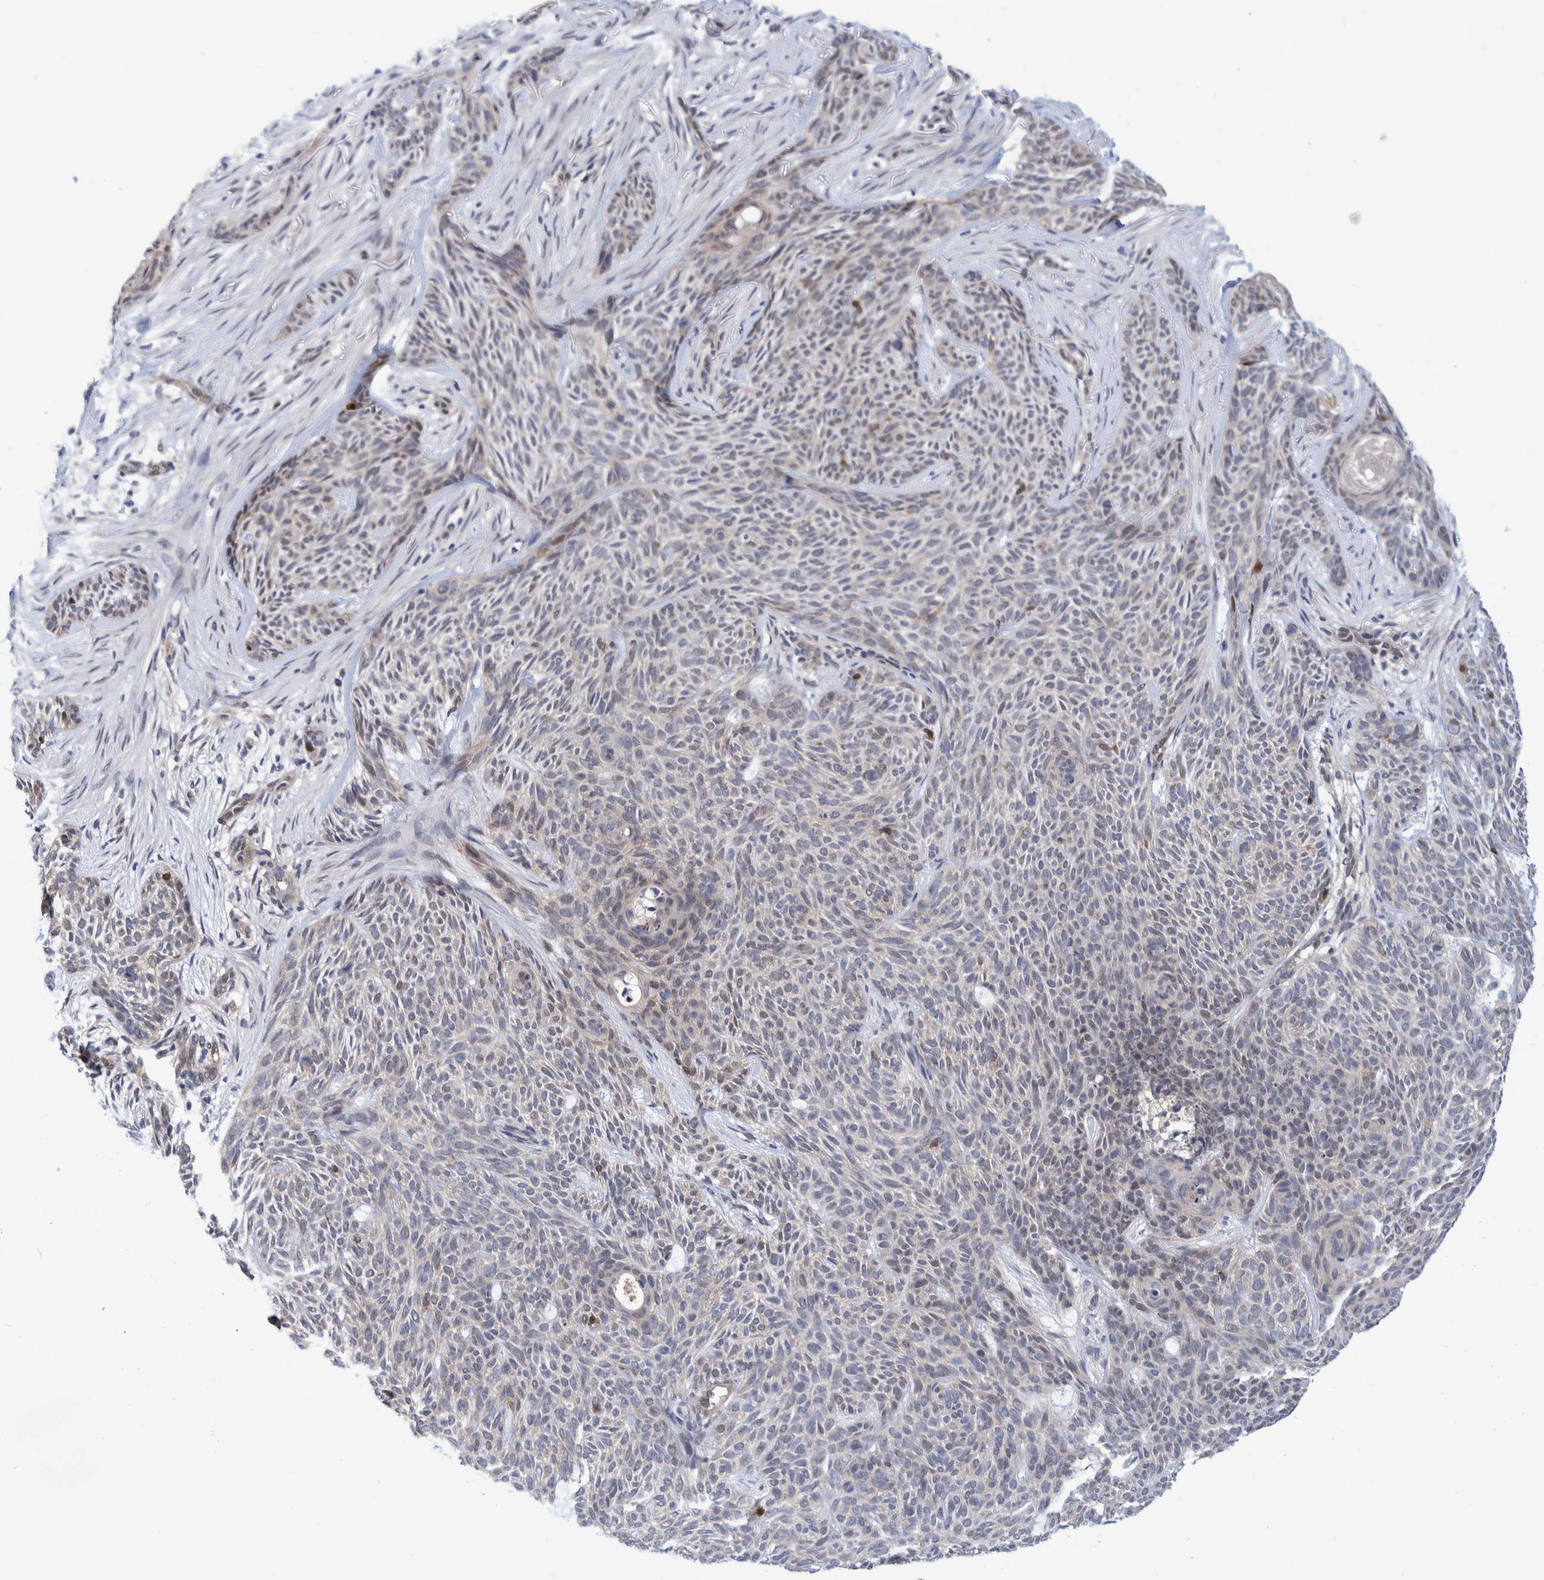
{"staining": {"intensity": "weak", "quantity": "<25%", "location": "nuclear"}, "tissue": "skin cancer", "cell_type": "Tumor cells", "image_type": "cancer", "snomed": [{"axis": "morphology", "description": "Basal cell carcinoma"}, {"axis": "topography", "description": "Skin"}], "caption": "An image of human skin cancer is negative for staining in tumor cells.", "gene": "PFAS", "patient": {"sex": "female", "age": 59}}